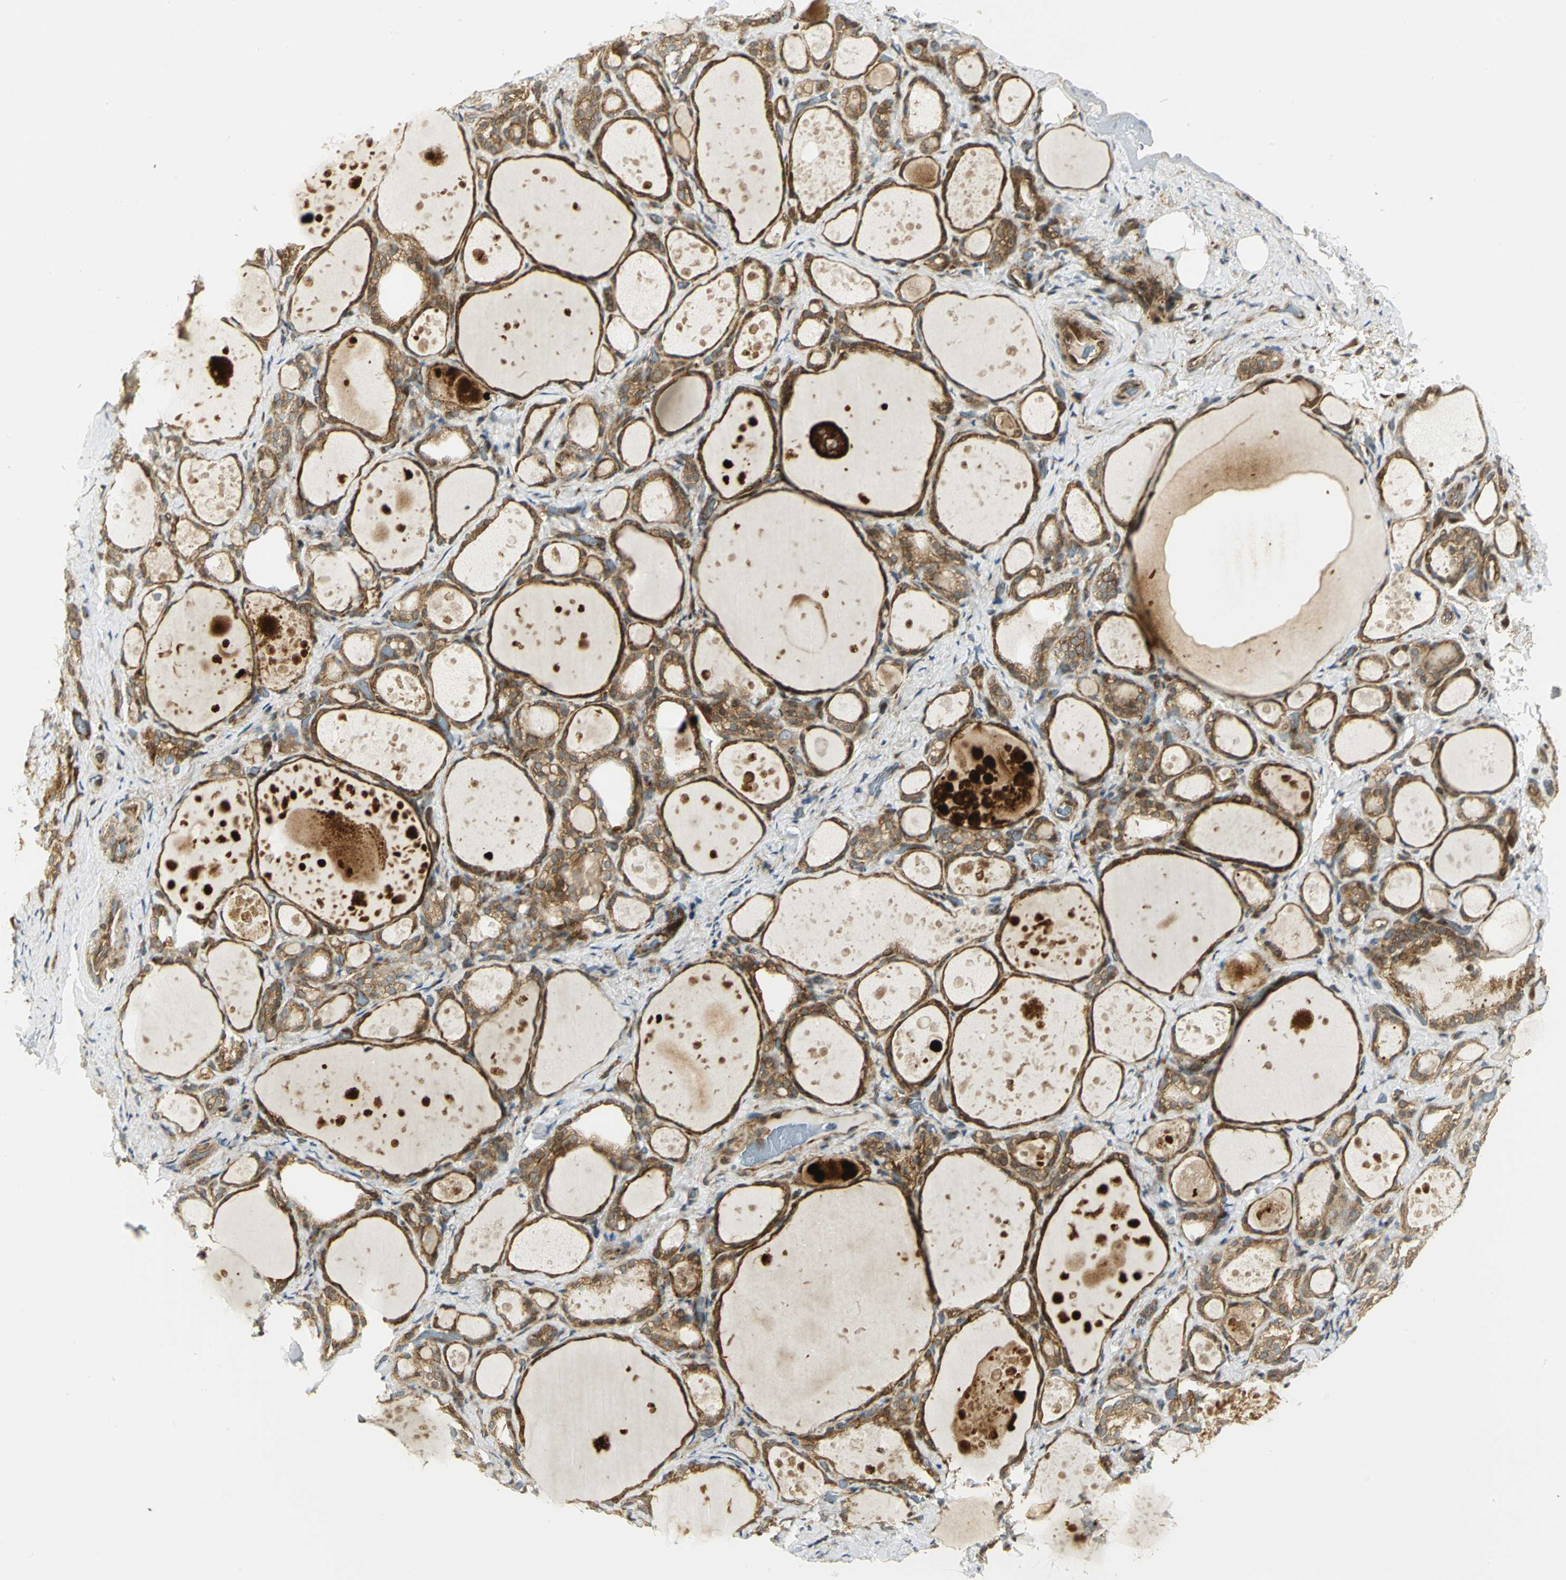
{"staining": {"intensity": "strong", "quantity": ">75%", "location": "cytoplasmic/membranous"}, "tissue": "thyroid gland", "cell_type": "Glandular cells", "image_type": "normal", "snomed": [{"axis": "morphology", "description": "Normal tissue, NOS"}, {"axis": "topography", "description": "Thyroid gland"}], "caption": "Immunohistochemical staining of unremarkable human thyroid gland reveals high levels of strong cytoplasmic/membranous expression in about >75% of glandular cells.", "gene": "EEA1", "patient": {"sex": "female", "age": 75}}